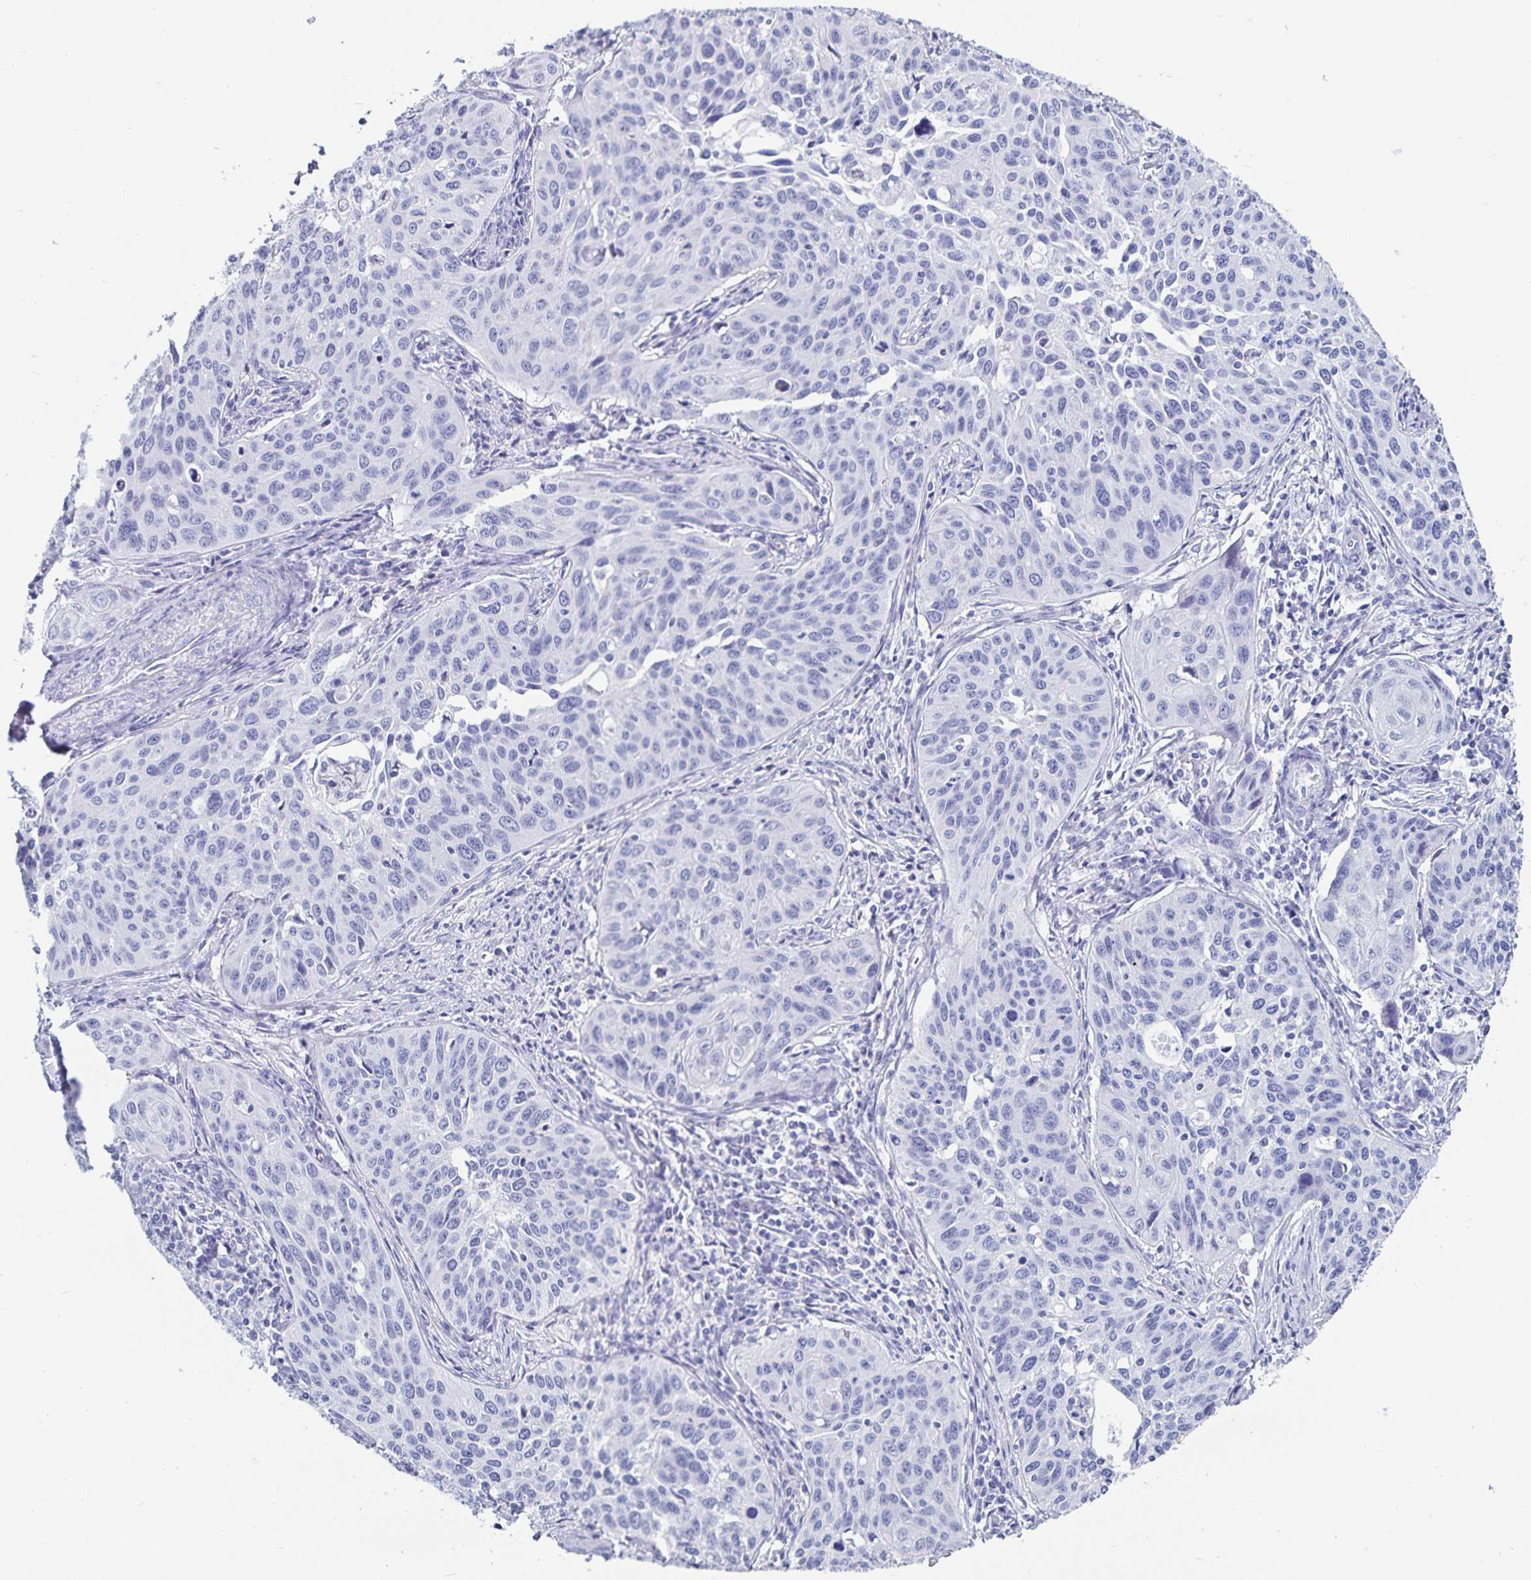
{"staining": {"intensity": "negative", "quantity": "none", "location": "none"}, "tissue": "cervical cancer", "cell_type": "Tumor cells", "image_type": "cancer", "snomed": [{"axis": "morphology", "description": "Squamous cell carcinoma, NOS"}, {"axis": "topography", "description": "Cervix"}], "caption": "This photomicrograph is of squamous cell carcinoma (cervical) stained with immunohistochemistry (IHC) to label a protein in brown with the nuclei are counter-stained blue. There is no expression in tumor cells.", "gene": "C19orf73", "patient": {"sex": "female", "age": 31}}